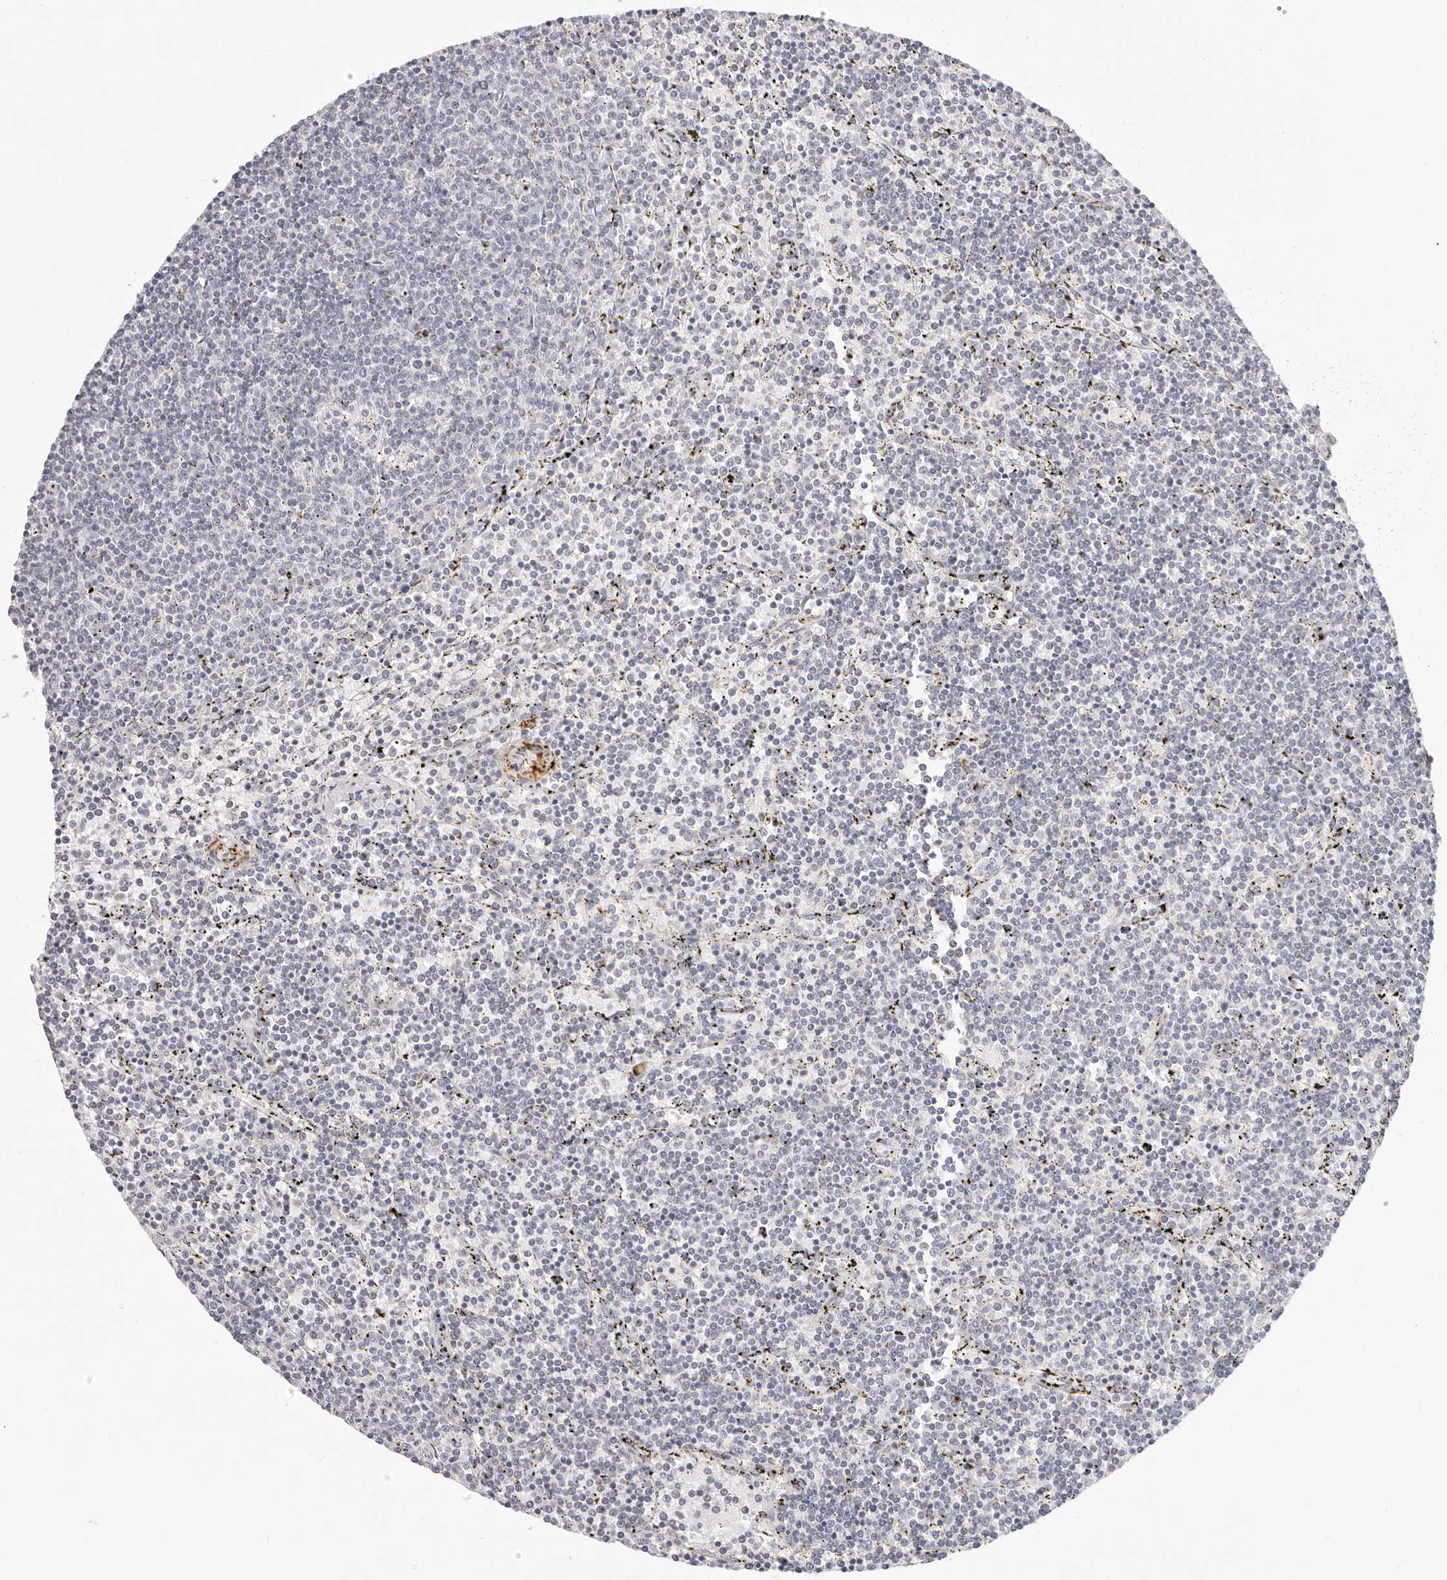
{"staining": {"intensity": "negative", "quantity": "none", "location": "none"}, "tissue": "lymphoma", "cell_type": "Tumor cells", "image_type": "cancer", "snomed": [{"axis": "morphology", "description": "Malignant lymphoma, non-Hodgkin's type, Low grade"}, {"axis": "topography", "description": "Spleen"}], "caption": "This is an immunohistochemistry (IHC) micrograph of lymphoma. There is no positivity in tumor cells.", "gene": "STKLD1", "patient": {"sex": "female", "age": 50}}